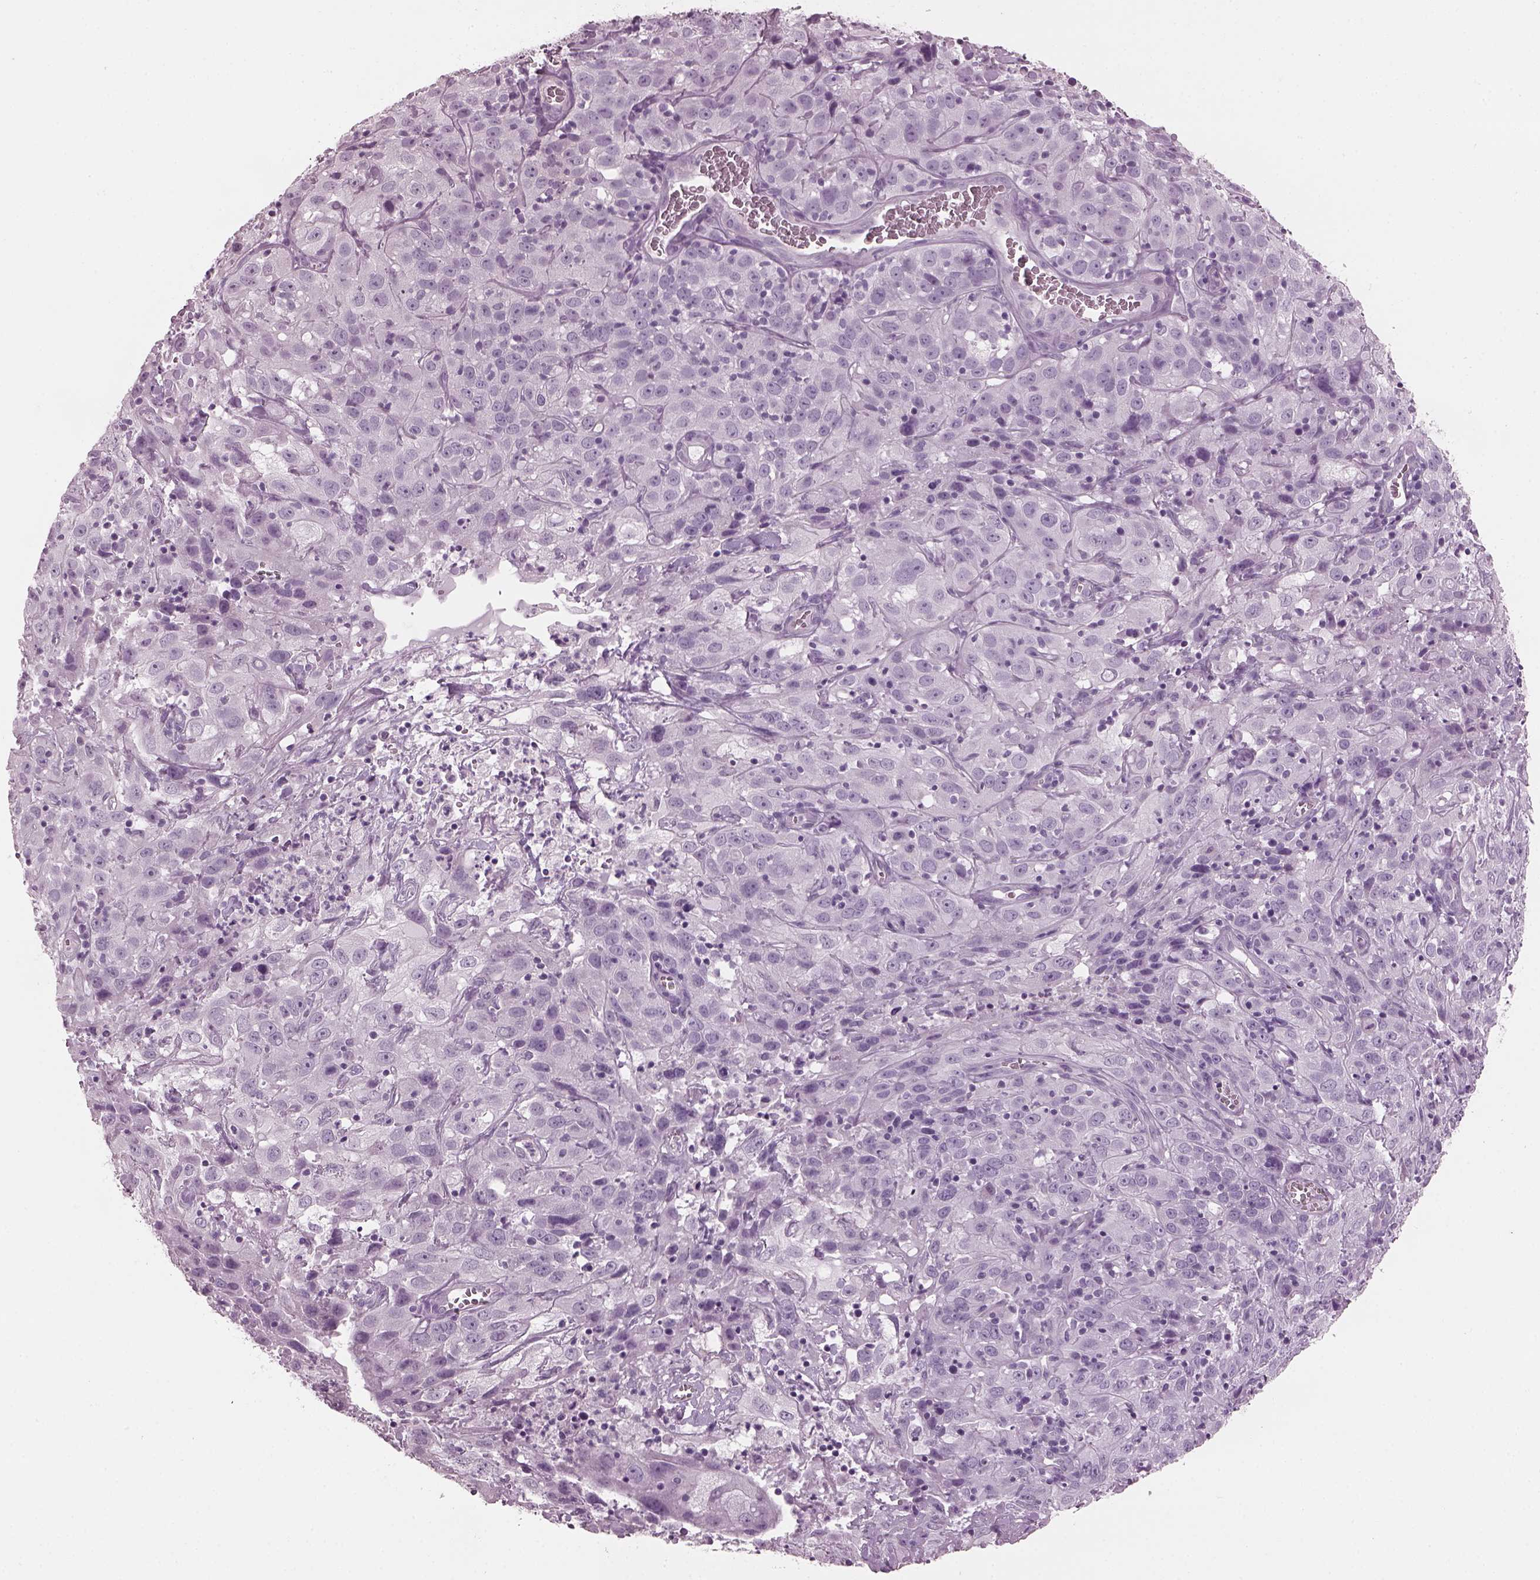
{"staining": {"intensity": "negative", "quantity": "none", "location": "none"}, "tissue": "cervical cancer", "cell_type": "Tumor cells", "image_type": "cancer", "snomed": [{"axis": "morphology", "description": "Squamous cell carcinoma, NOS"}, {"axis": "topography", "description": "Cervix"}], "caption": "Immunohistochemistry (IHC) image of cervical cancer (squamous cell carcinoma) stained for a protein (brown), which reveals no staining in tumor cells. The staining is performed using DAB (3,3'-diaminobenzidine) brown chromogen with nuclei counter-stained in using hematoxylin.", "gene": "PDC", "patient": {"sex": "female", "age": 32}}